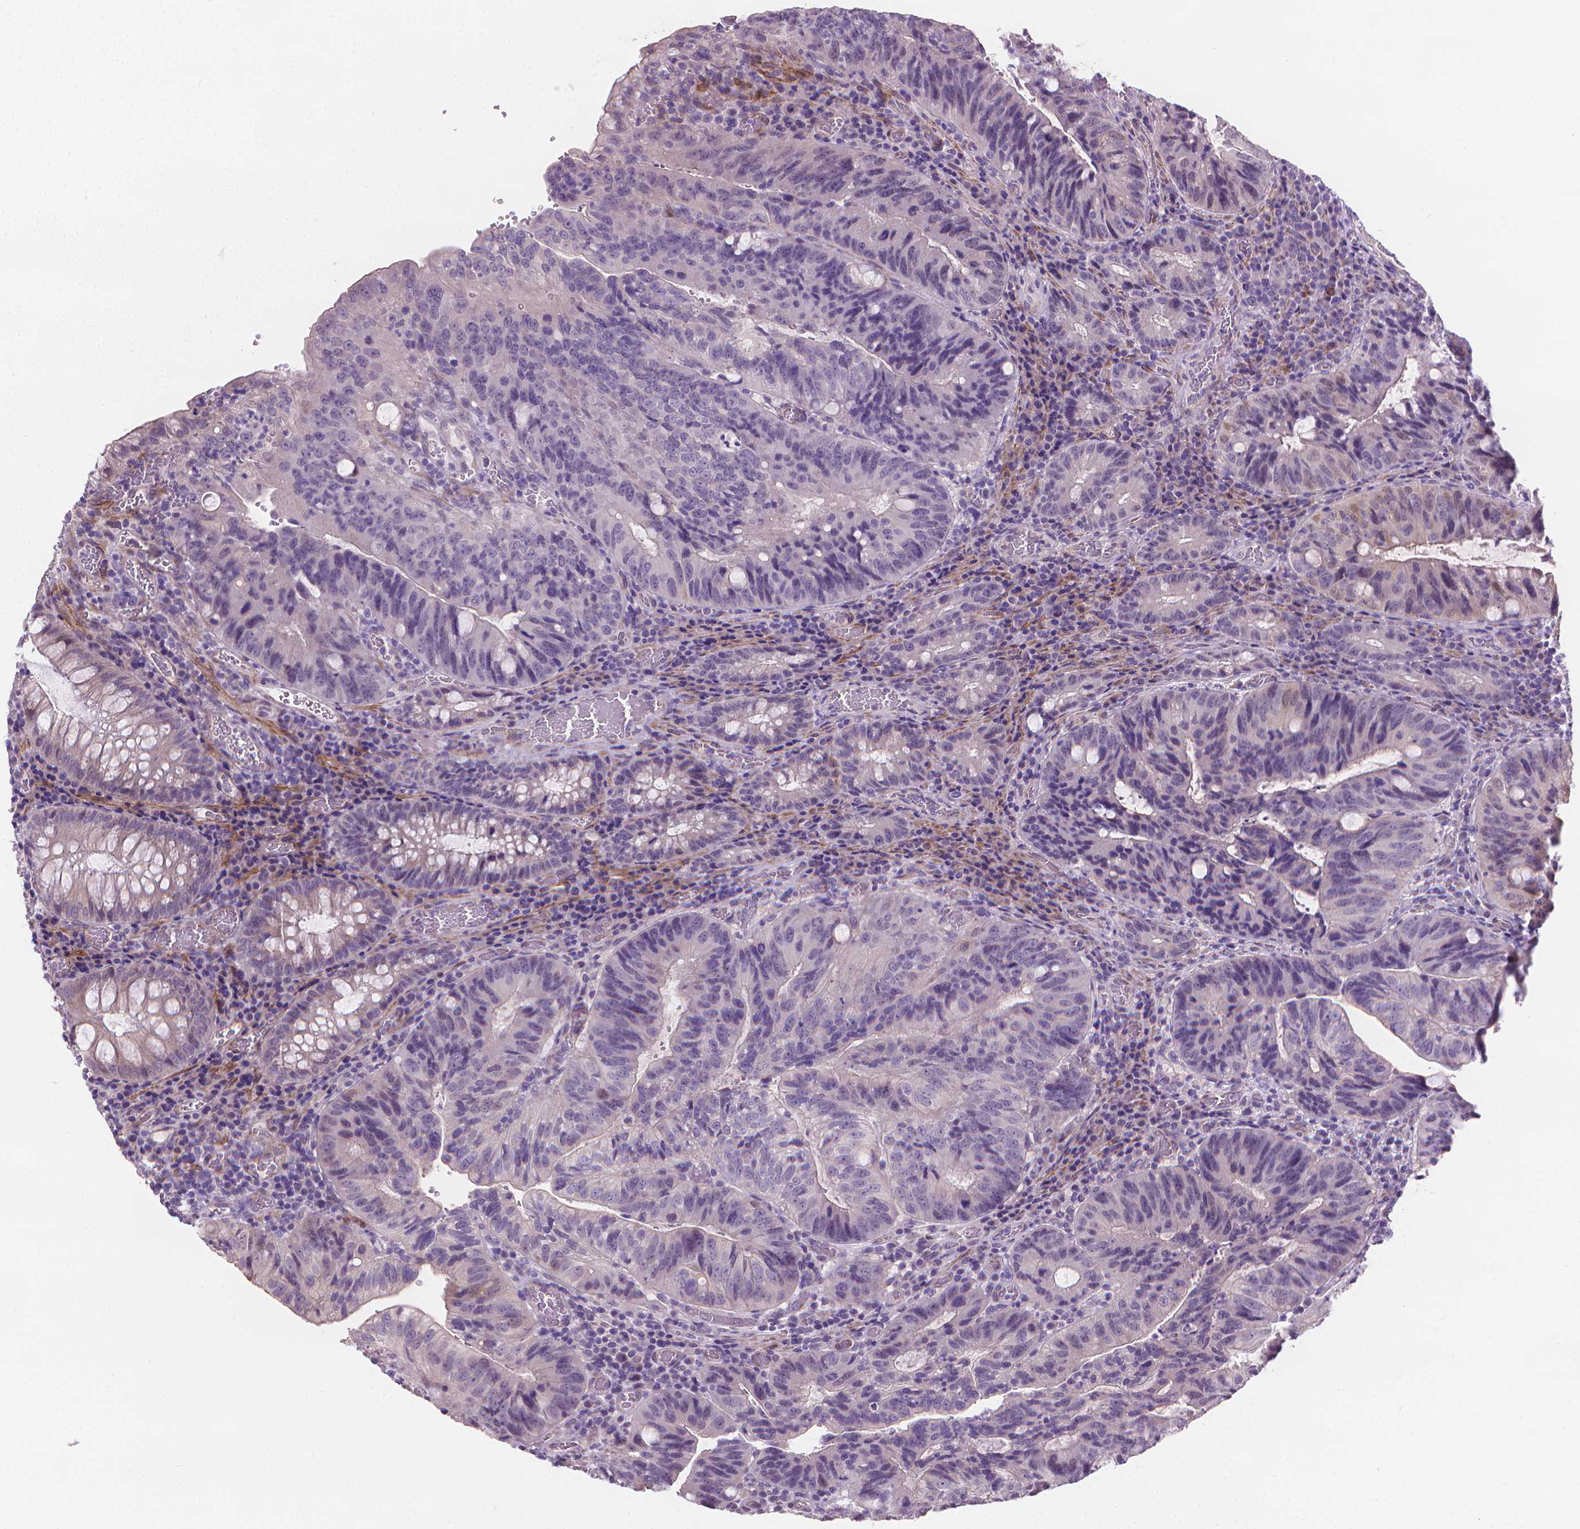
{"staining": {"intensity": "negative", "quantity": "none", "location": "none"}, "tissue": "colorectal cancer", "cell_type": "Tumor cells", "image_type": "cancer", "snomed": [{"axis": "morphology", "description": "Adenocarcinoma, NOS"}, {"axis": "topography", "description": "Colon"}], "caption": "This is an IHC micrograph of colorectal adenocarcinoma. There is no staining in tumor cells.", "gene": "GSDMA", "patient": {"sex": "male", "age": 67}}